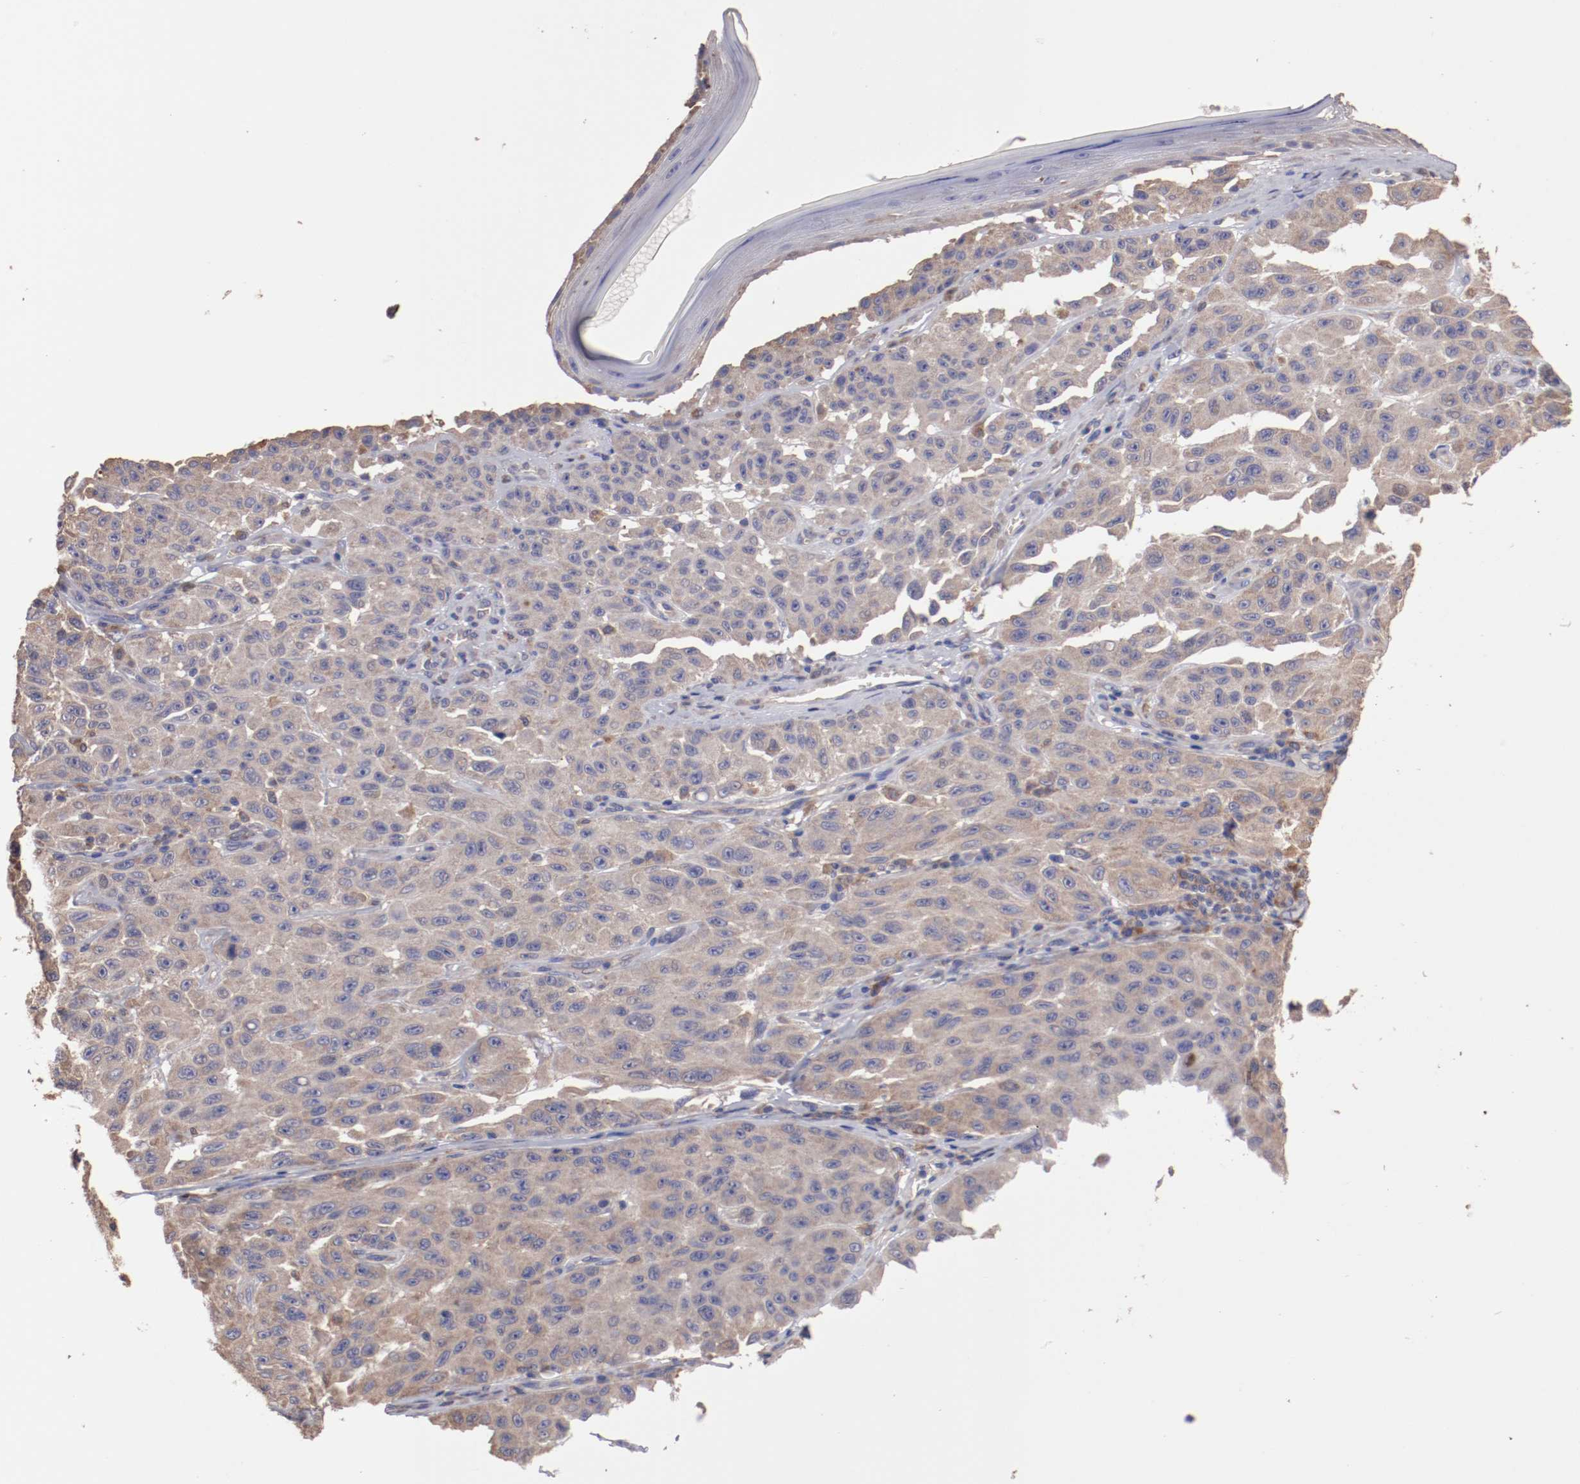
{"staining": {"intensity": "weak", "quantity": ">75%", "location": "cytoplasmic/membranous"}, "tissue": "melanoma", "cell_type": "Tumor cells", "image_type": "cancer", "snomed": [{"axis": "morphology", "description": "Malignant melanoma, NOS"}, {"axis": "topography", "description": "Skin"}], "caption": "Protein expression analysis of human malignant melanoma reveals weak cytoplasmic/membranous staining in approximately >75% of tumor cells.", "gene": "NFKBIE", "patient": {"sex": "male", "age": 30}}